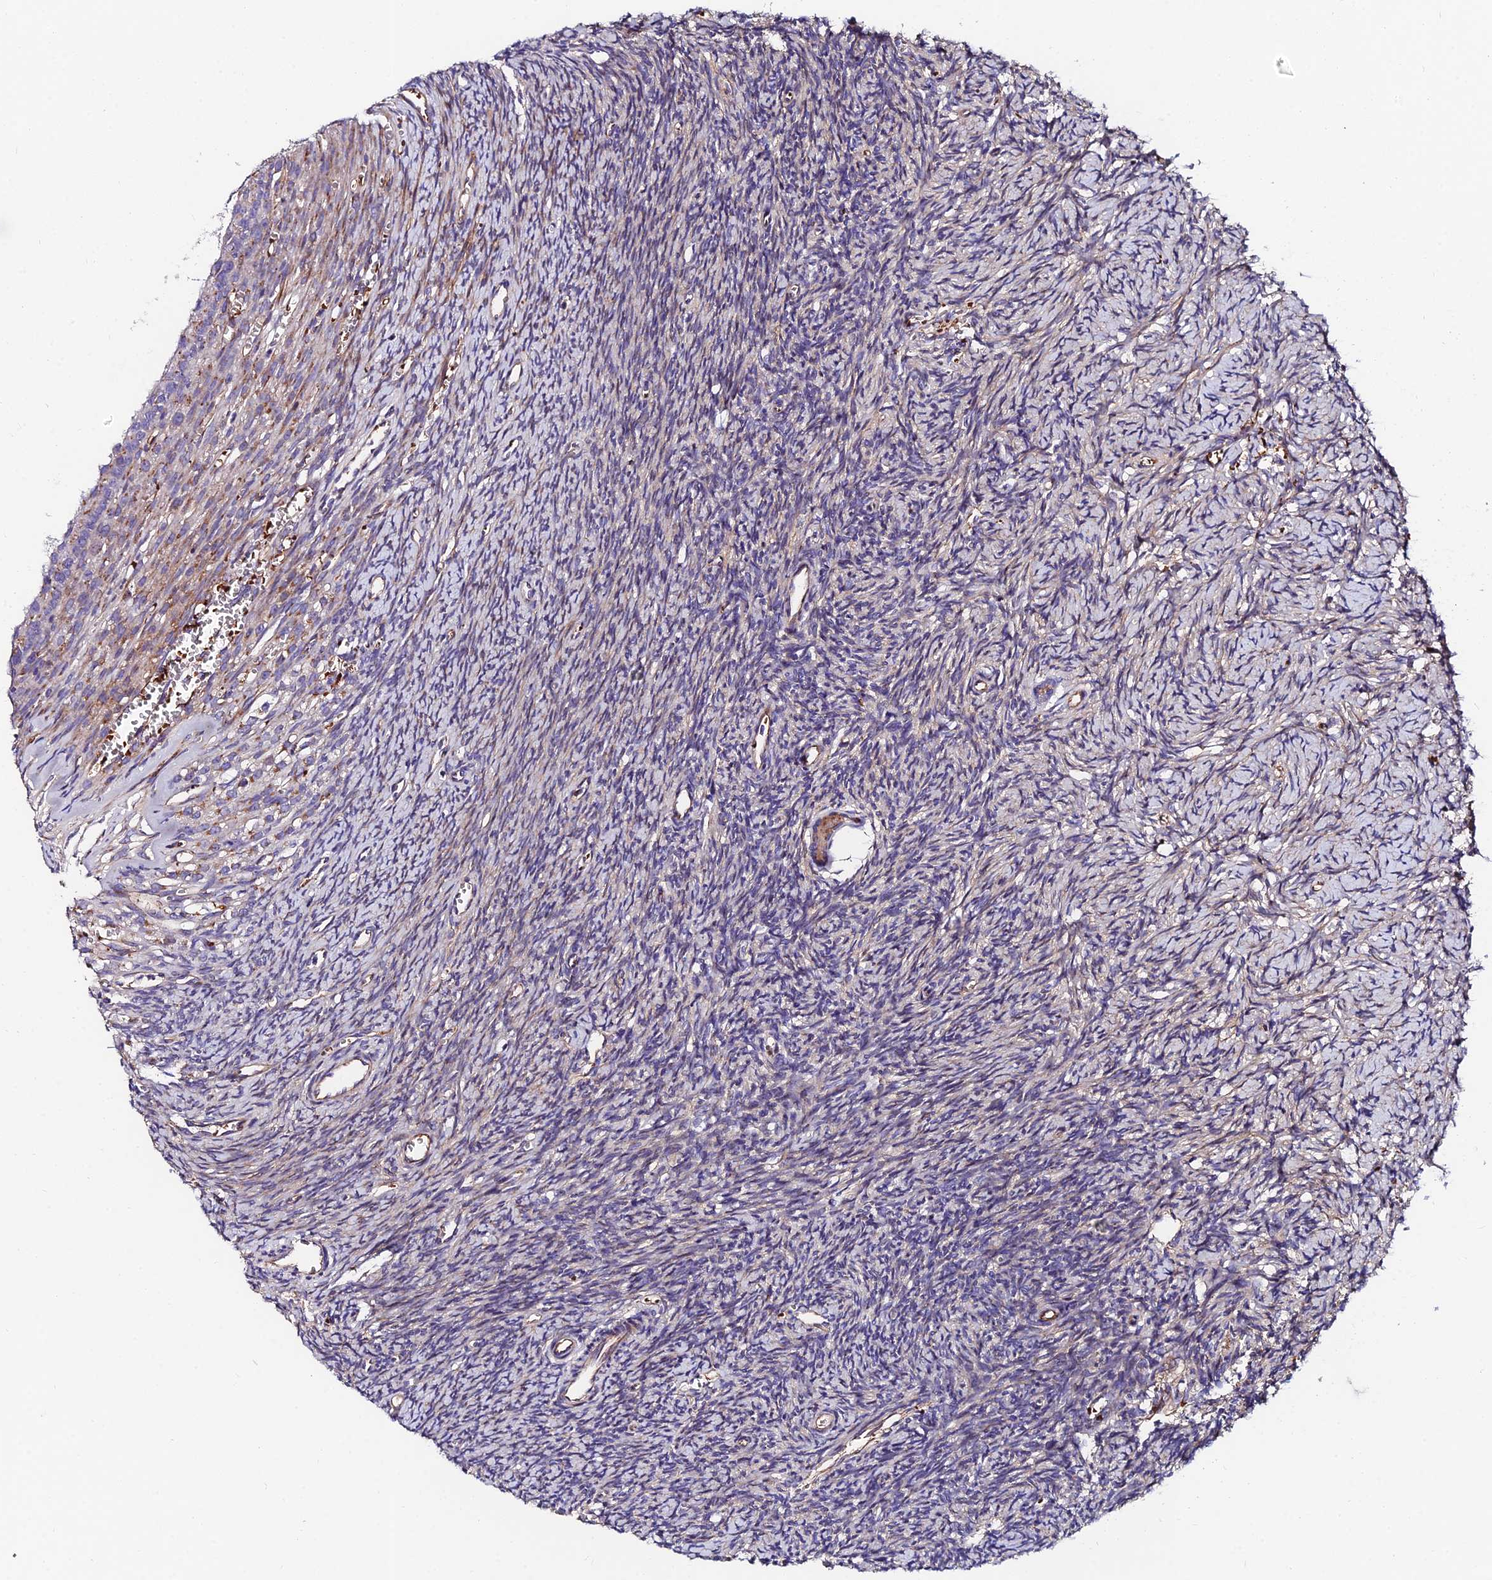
{"staining": {"intensity": "moderate", "quantity": ">75%", "location": "cytoplasmic/membranous"}, "tissue": "ovary", "cell_type": "Follicle cells", "image_type": "normal", "snomed": [{"axis": "morphology", "description": "Normal tissue, NOS"}, {"axis": "topography", "description": "Ovary"}], "caption": "Moderate cytoplasmic/membranous protein positivity is identified in about >75% of follicle cells in ovary.", "gene": "ADGRF3", "patient": {"sex": "female", "age": 39}}